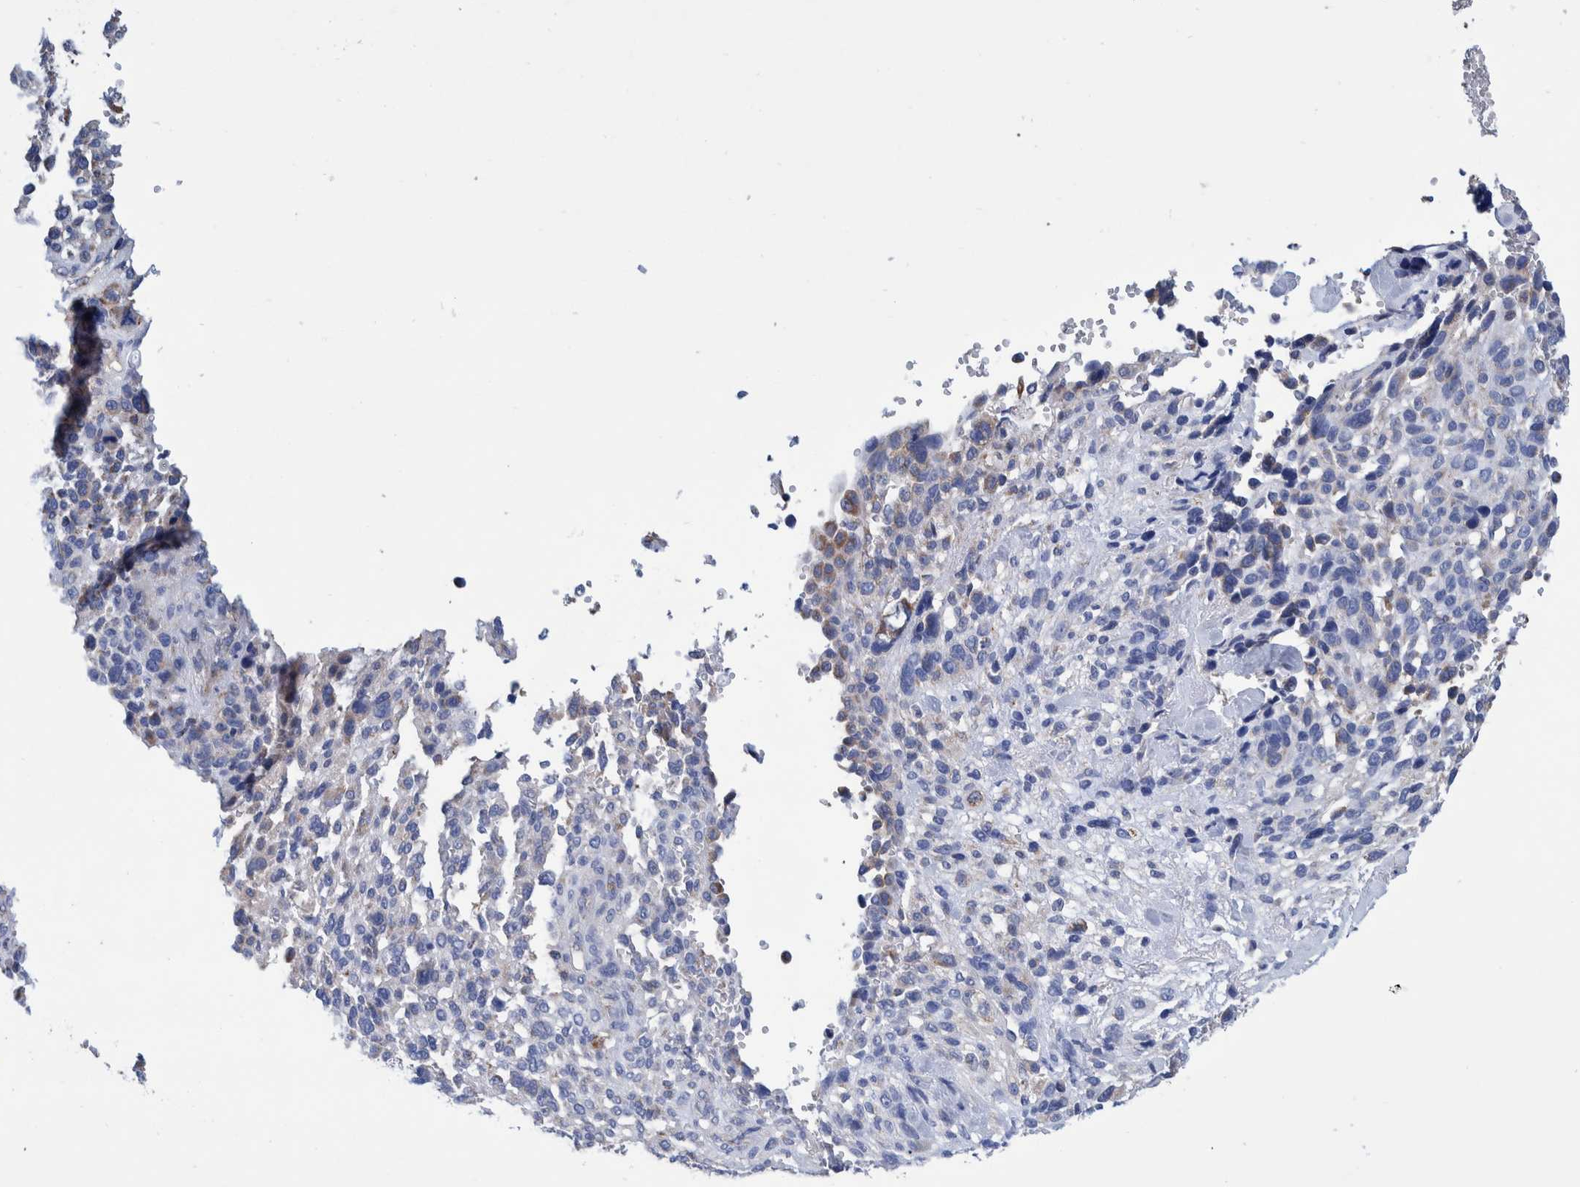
{"staining": {"intensity": "weak", "quantity": "<25%", "location": "cytoplasmic/membranous"}, "tissue": "melanoma", "cell_type": "Tumor cells", "image_type": "cancer", "snomed": [{"axis": "morphology", "description": "Malignant melanoma, NOS"}, {"axis": "topography", "description": "Skin"}], "caption": "Melanoma stained for a protein using immunohistochemistry (IHC) displays no expression tumor cells.", "gene": "DECR1", "patient": {"sex": "female", "age": 55}}